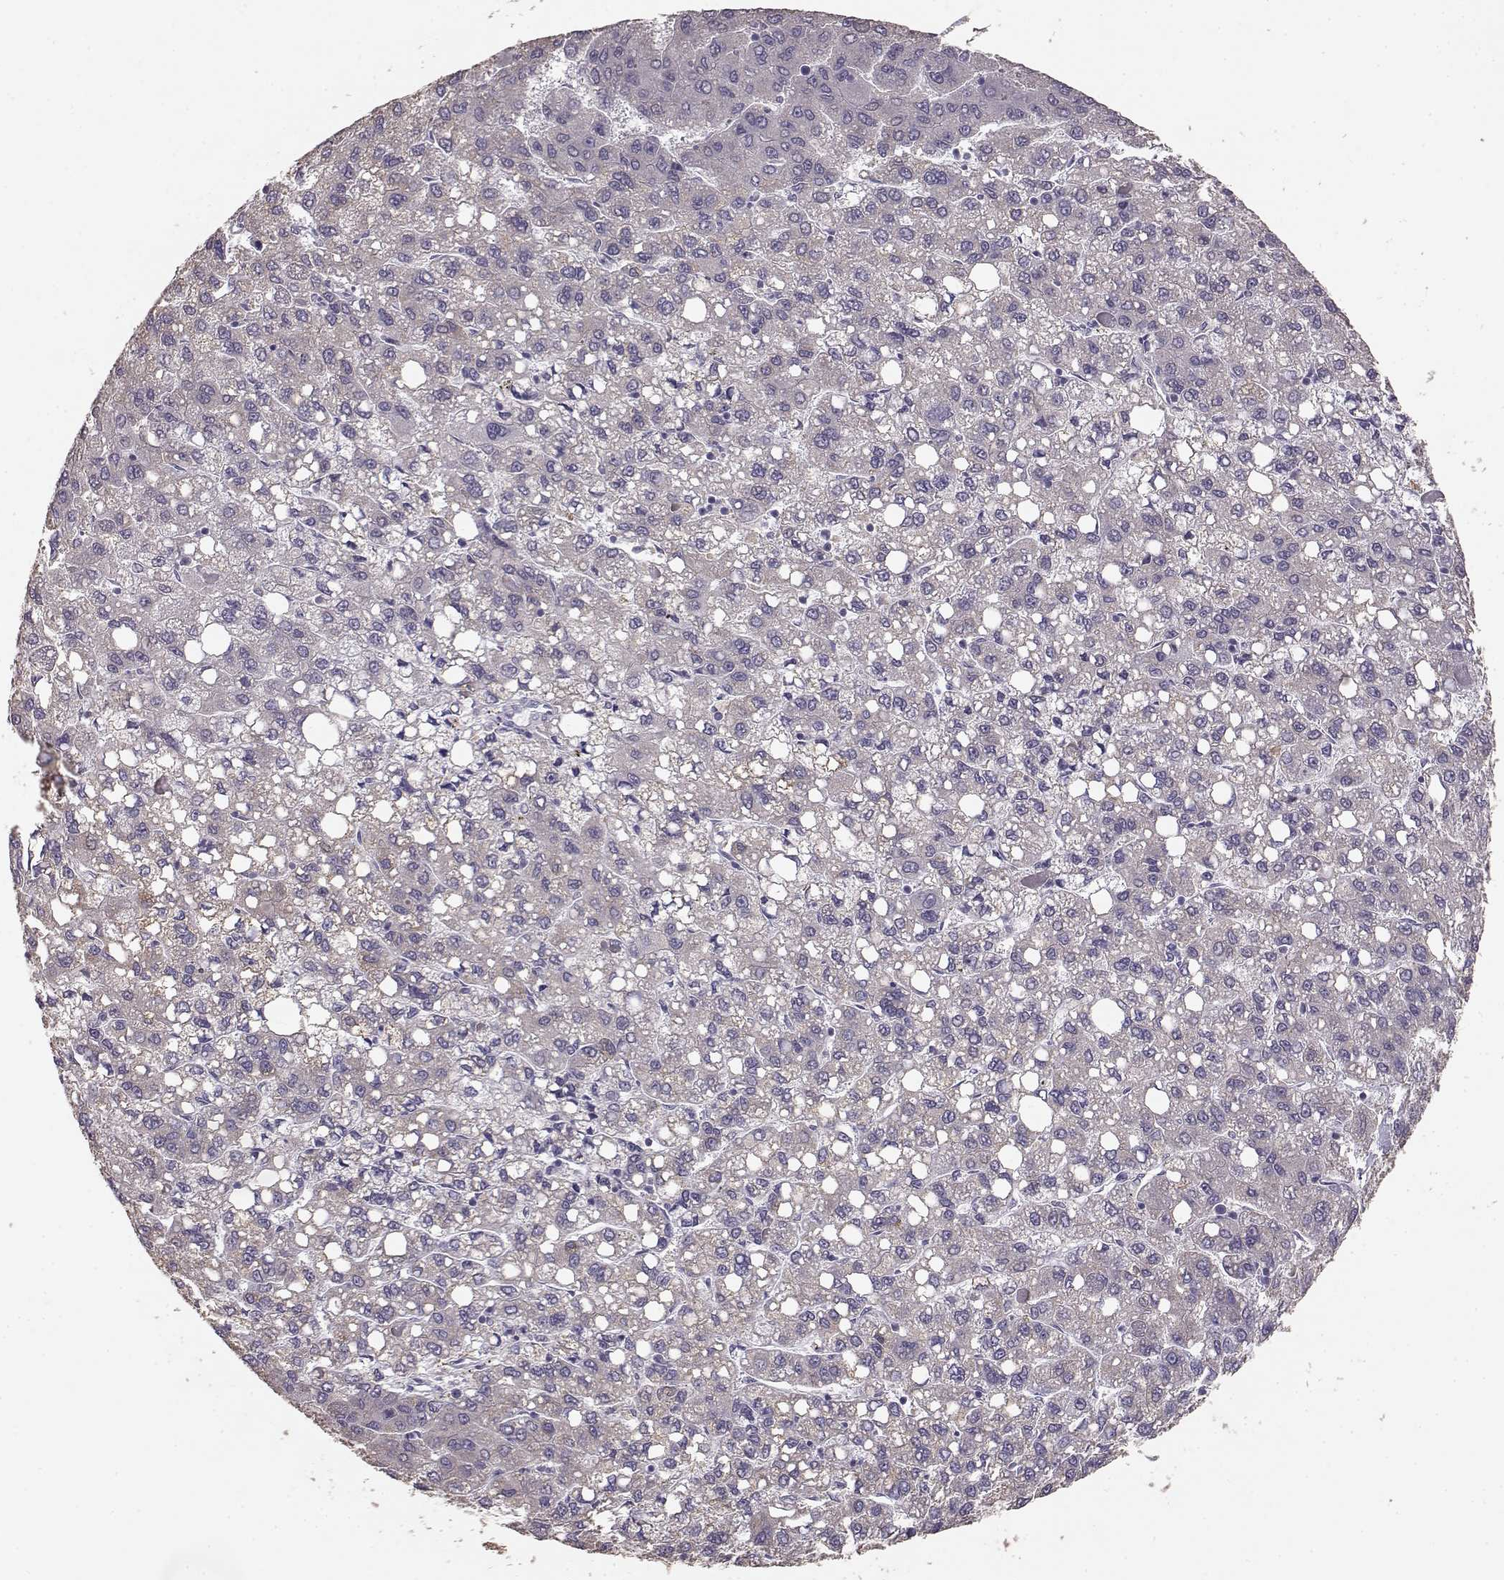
{"staining": {"intensity": "negative", "quantity": "none", "location": "none"}, "tissue": "liver cancer", "cell_type": "Tumor cells", "image_type": "cancer", "snomed": [{"axis": "morphology", "description": "Carcinoma, Hepatocellular, NOS"}, {"axis": "topography", "description": "Liver"}], "caption": "This is an immunohistochemistry micrograph of human hepatocellular carcinoma (liver). There is no positivity in tumor cells.", "gene": "GABRG3", "patient": {"sex": "female", "age": 82}}